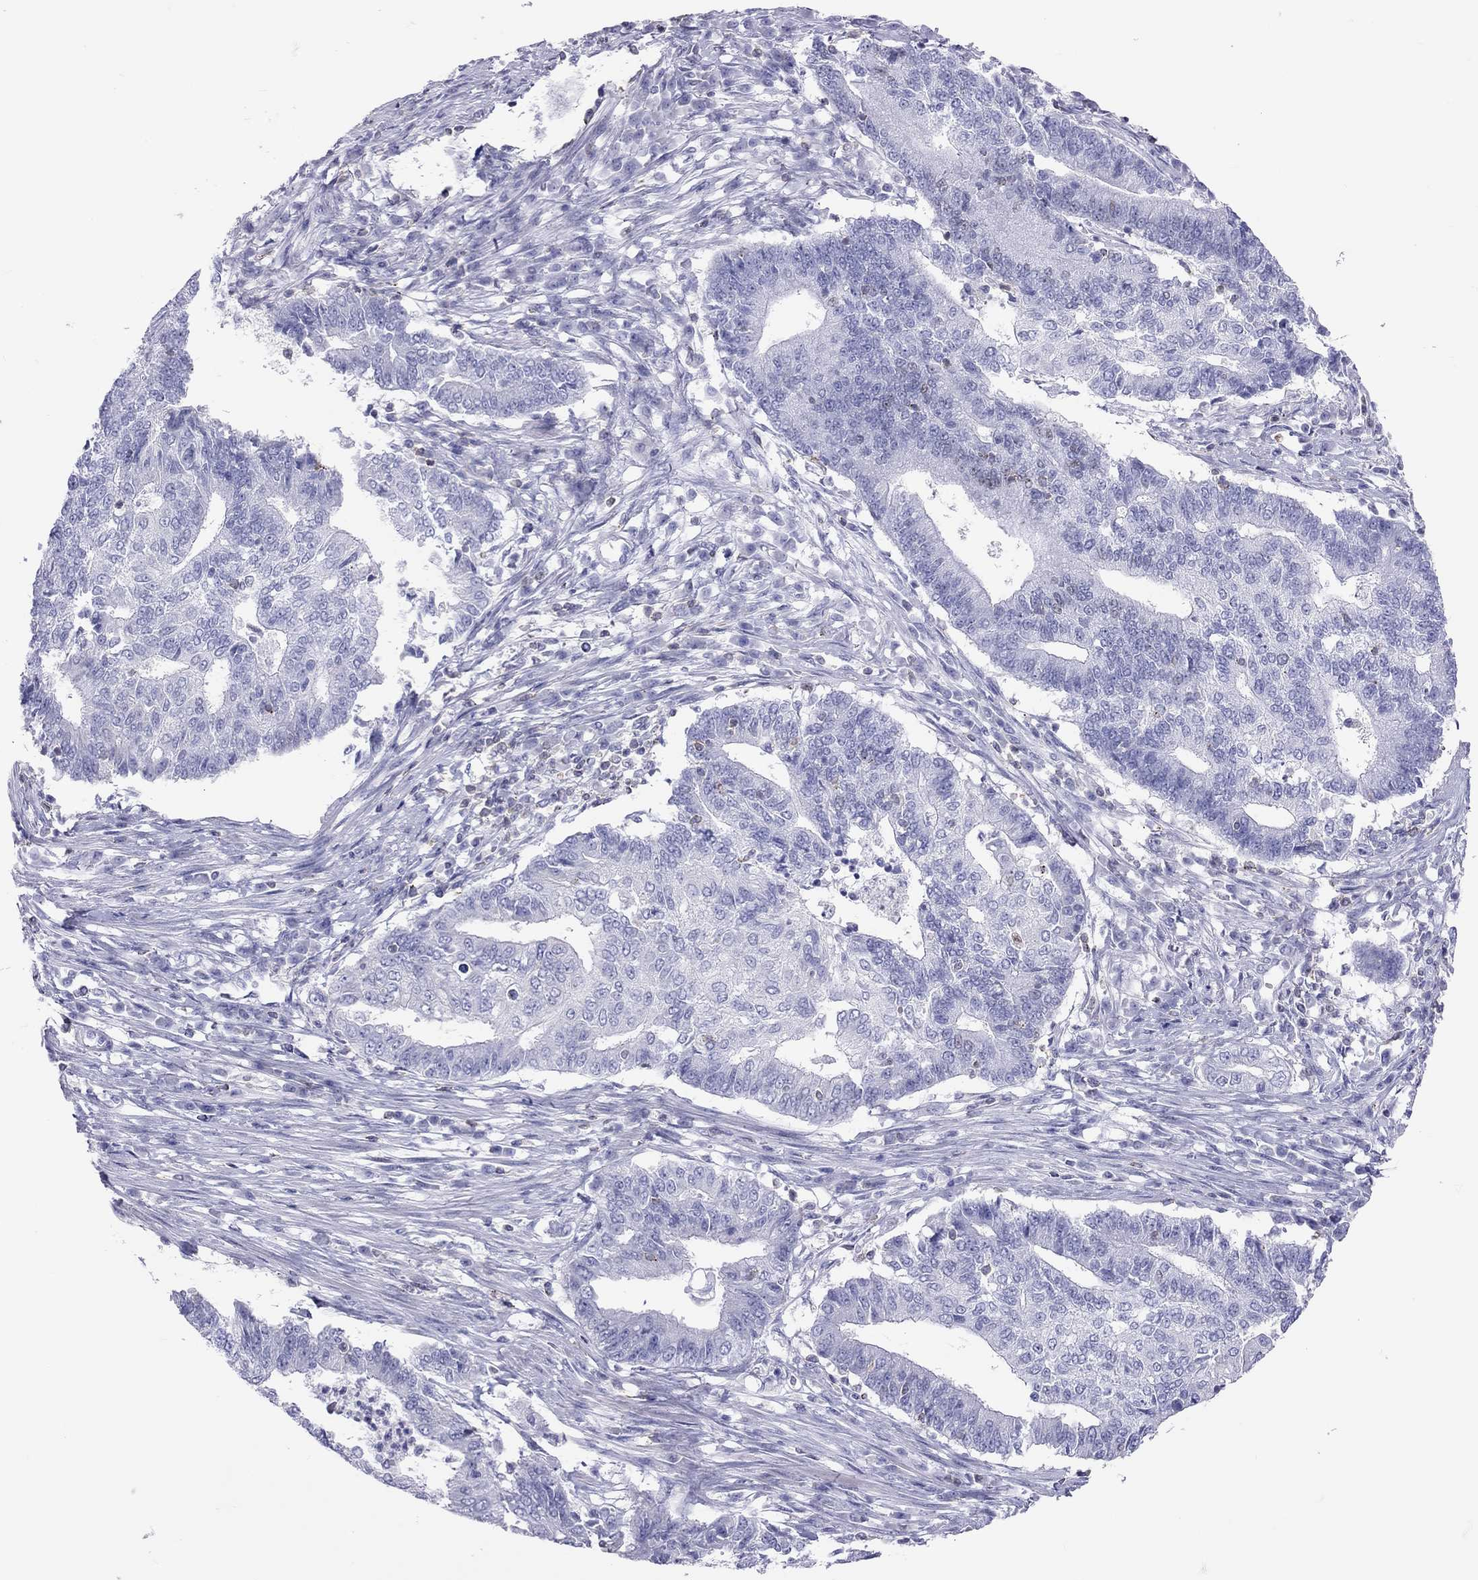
{"staining": {"intensity": "negative", "quantity": "none", "location": "none"}, "tissue": "endometrial cancer", "cell_type": "Tumor cells", "image_type": "cancer", "snomed": [{"axis": "morphology", "description": "Adenocarcinoma, NOS"}, {"axis": "topography", "description": "Uterus"}, {"axis": "topography", "description": "Endometrium"}], "caption": "Immunohistochemical staining of human endometrial adenocarcinoma displays no significant expression in tumor cells.", "gene": "STAG3", "patient": {"sex": "female", "age": 54}}